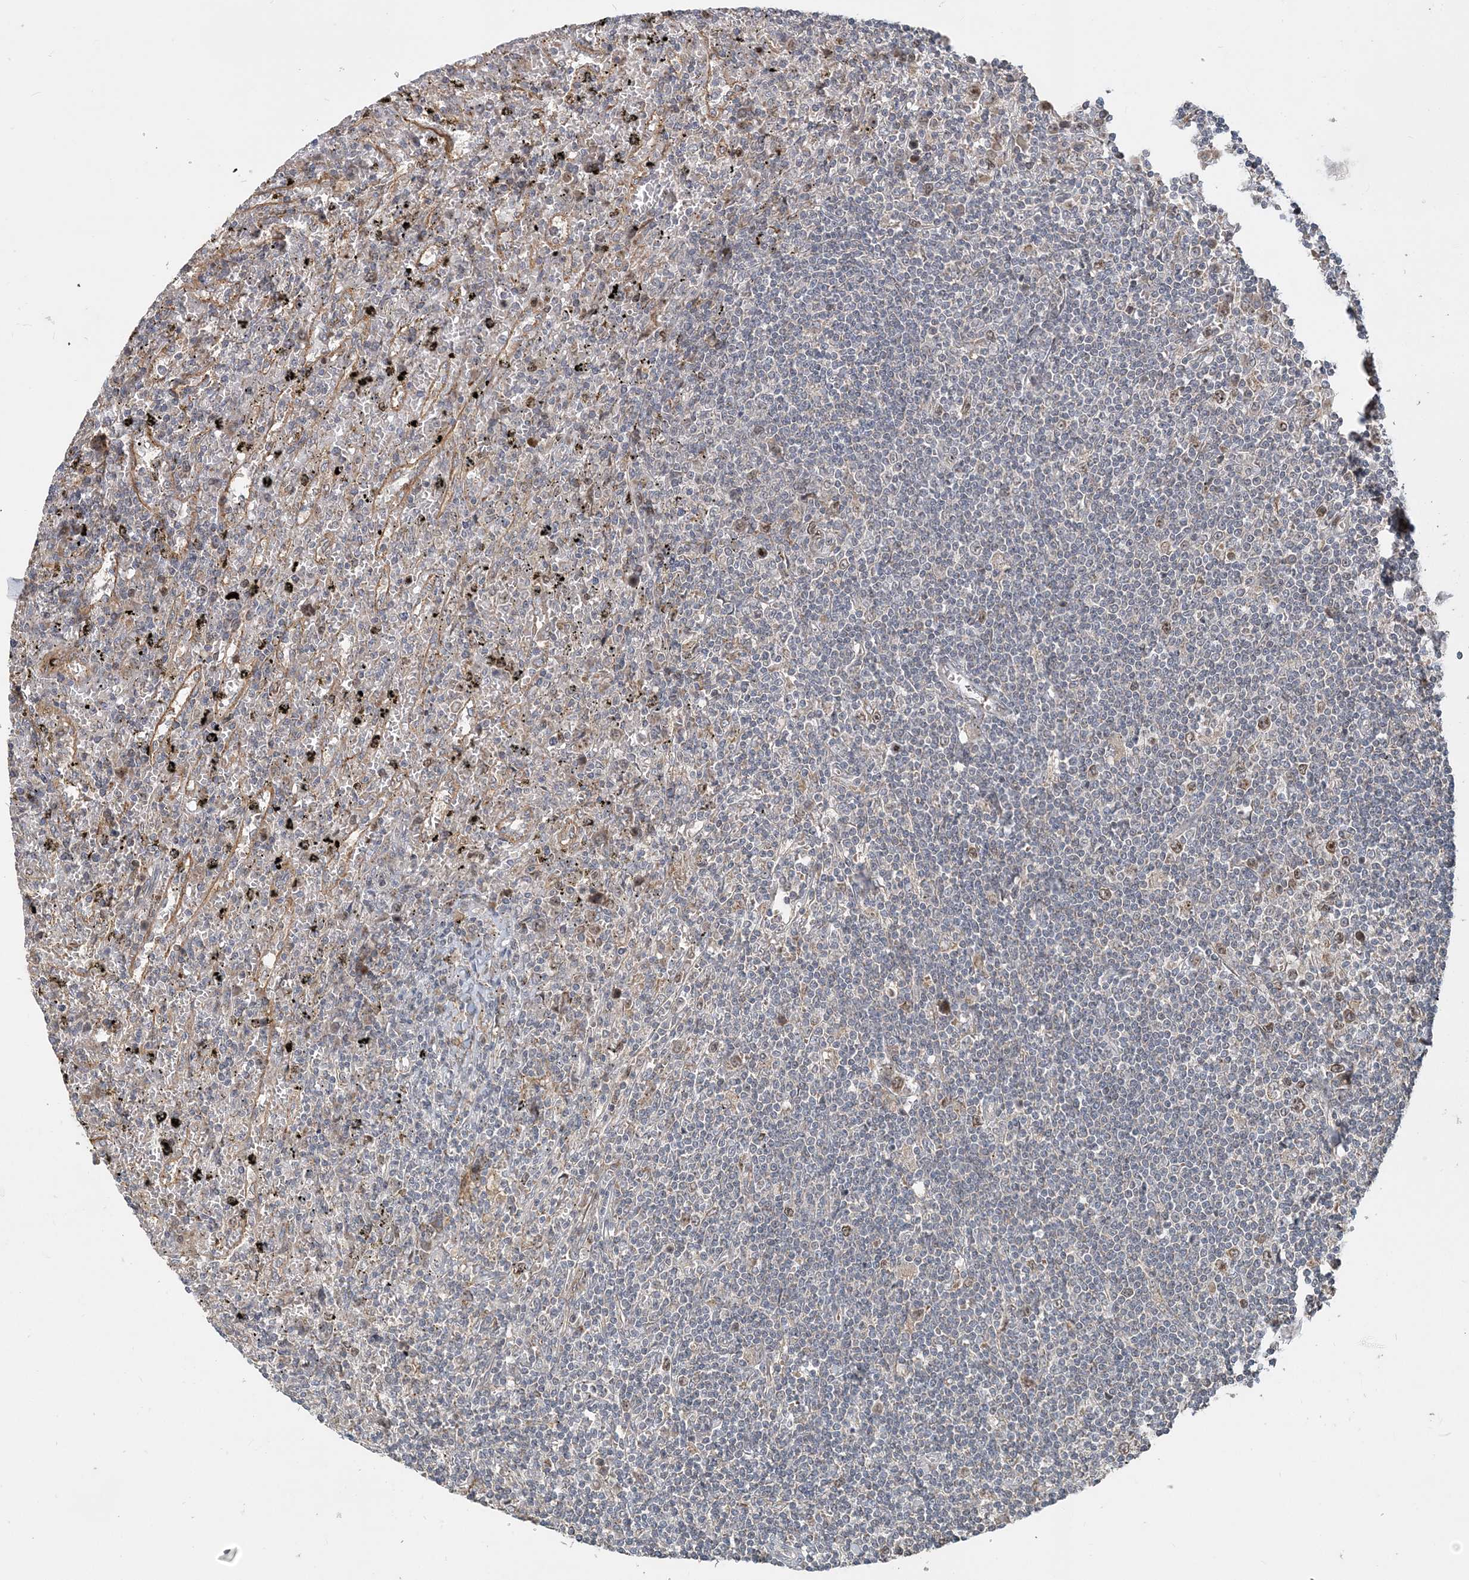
{"staining": {"intensity": "negative", "quantity": "none", "location": "none"}, "tissue": "lymphoma", "cell_type": "Tumor cells", "image_type": "cancer", "snomed": [{"axis": "morphology", "description": "Malignant lymphoma, non-Hodgkin's type, Low grade"}, {"axis": "topography", "description": "Spleen"}], "caption": "An IHC image of lymphoma is shown. There is no staining in tumor cells of lymphoma. (DAB (3,3'-diaminobenzidine) immunohistochemistry visualized using brightfield microscopy, high magnification).", "gene": "TRAIP", "patient": {"sex": "male", "age": 76}}